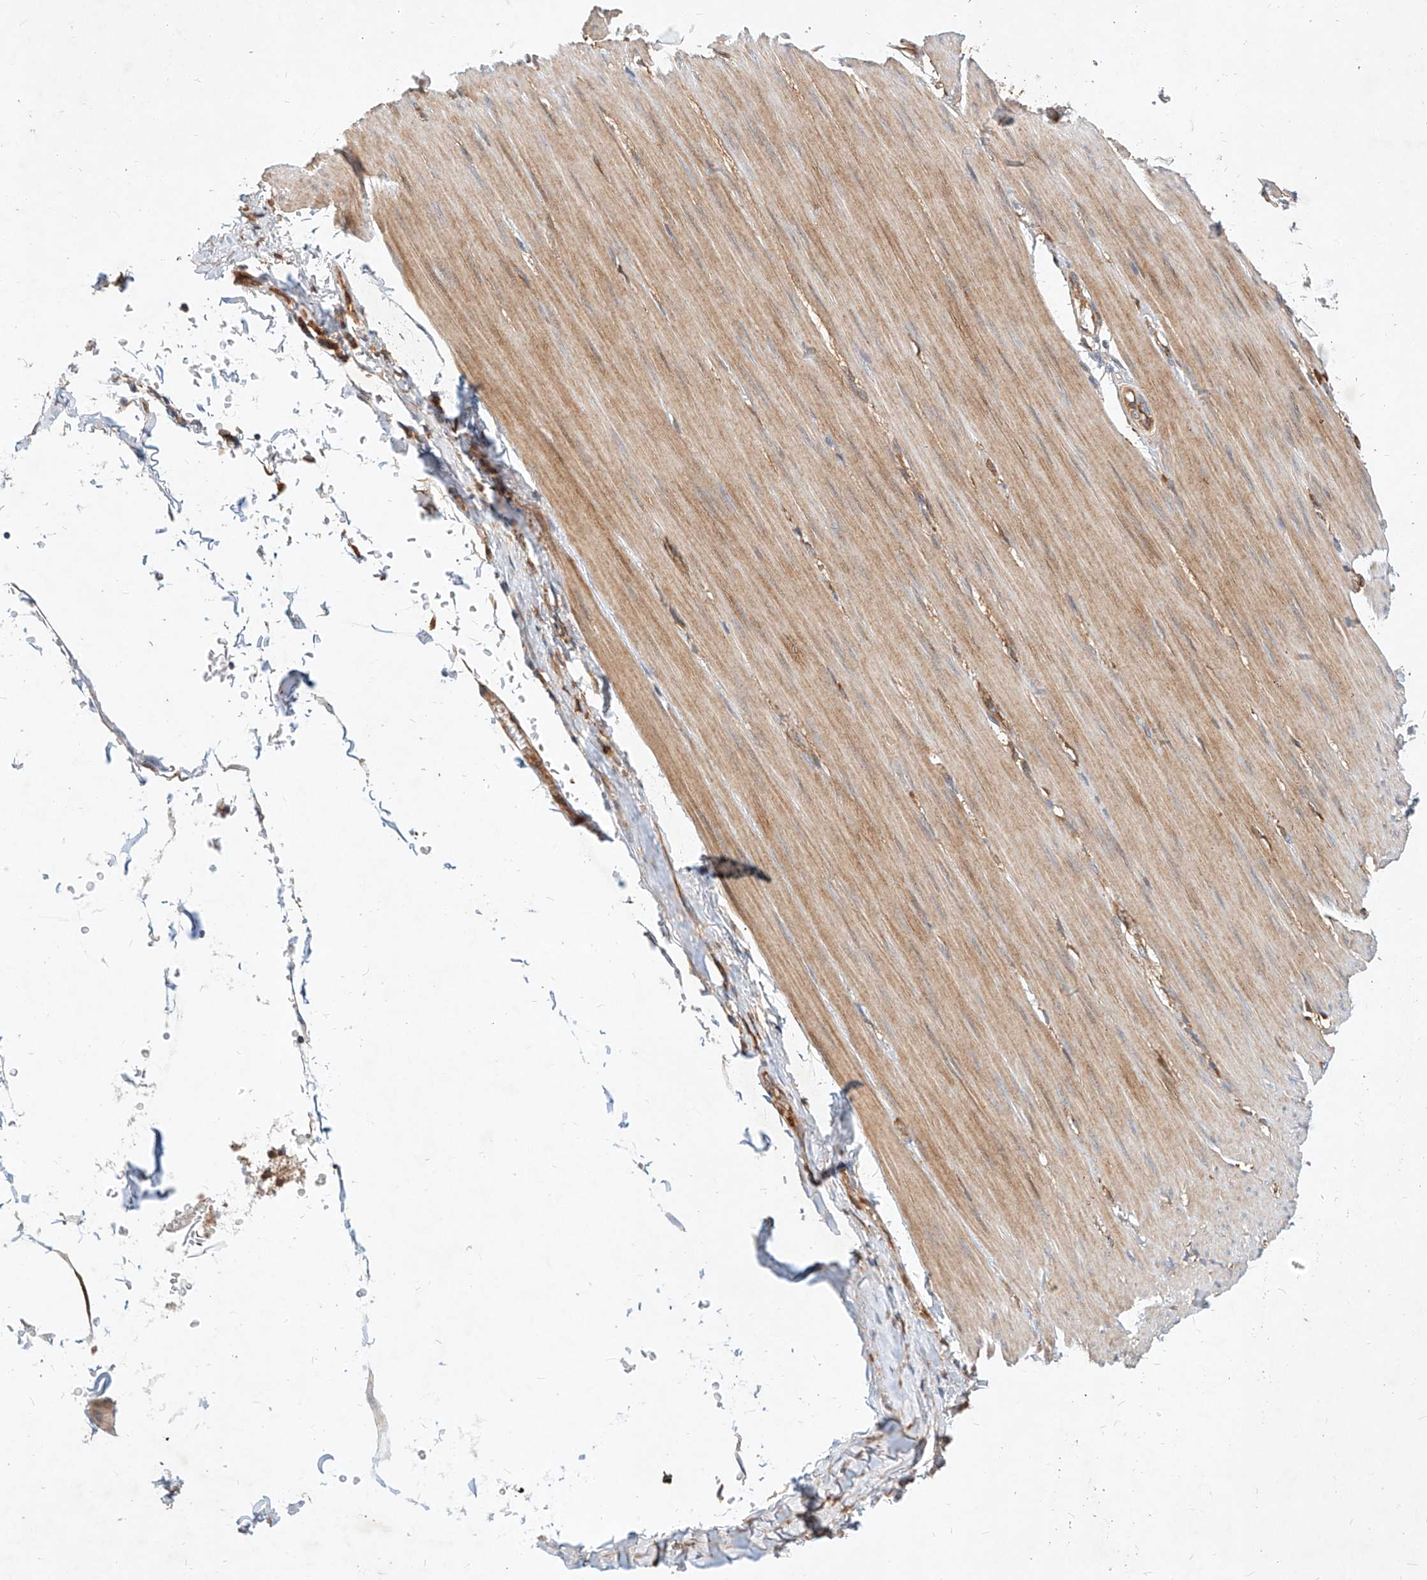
{"staining": {"intensity": "weak", "quantity": ">75%", "location": "cytoplasmic/membranous"}, "tissue": "smooth muscle", "cell_type": "Smooth muscle cells", "image_type": "normal", "snomed": [{"axis": "morphology", "description": "Normal tissue, NOS"}, {"axis": "morphology", "description": "Adenocarcinoma, NOS"}, {"axis": "topography", "description": "Colon"}, {"axis": "topography", "description": "Peripheral nerve tissue"}], "caption": "A low amount of weak cytoplasmic/membranous positivity is seen in approximately >75% of smooth muscle cells in benign smooth muscle. (DAB = brown stain, brightfield microscopy at high magnification).", "gene": "NFAM1", "patient": {"sex": "male", "age": 14}}